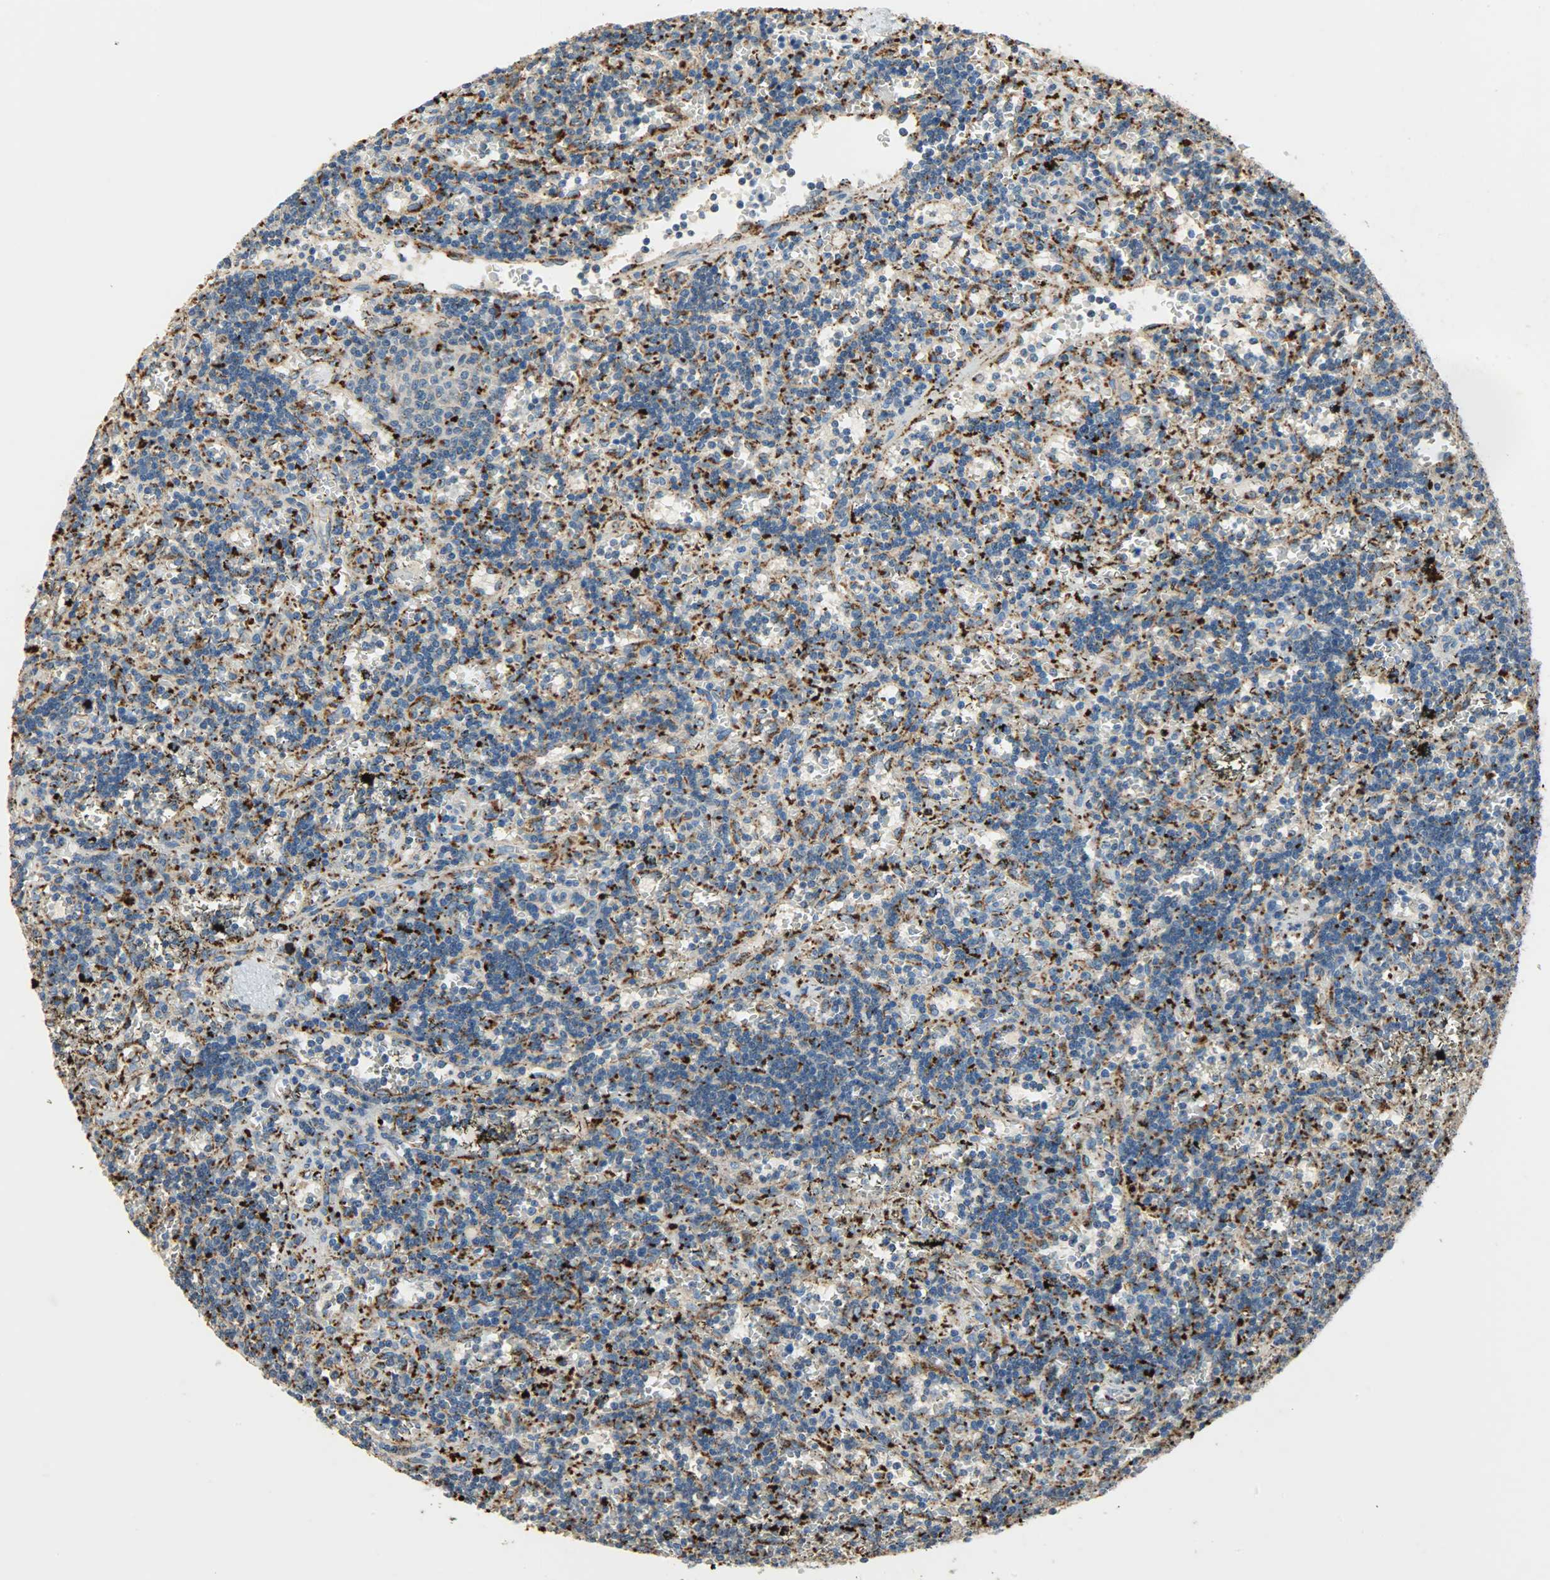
{"staining": {"intensity": "strong", "quantity": "25%-75%", "location": "cytoplasmic/membranous"}, "tissue": "lymphoma", "cell_type": "Tumor cells", "image_type": "cancer", "snomed": [{"axis": "morphology", "description": "Malignant lymphoma, non-Hodgkin's type, Low grade"}, {"axis": "topography", "description": "Spleen"}], "caption": "IHC photomicrograph of neoplastic tissue: lymphoma stained using immunohistochemistry demonstrates high levels of strong protein expression localized specifically in the cytoplasmic/membranous of tumor cells, appearing as a cytoplasmic/membranous brown color.", "gene": "ASAH1", "patient": {"sex": "male", "age": 60}}